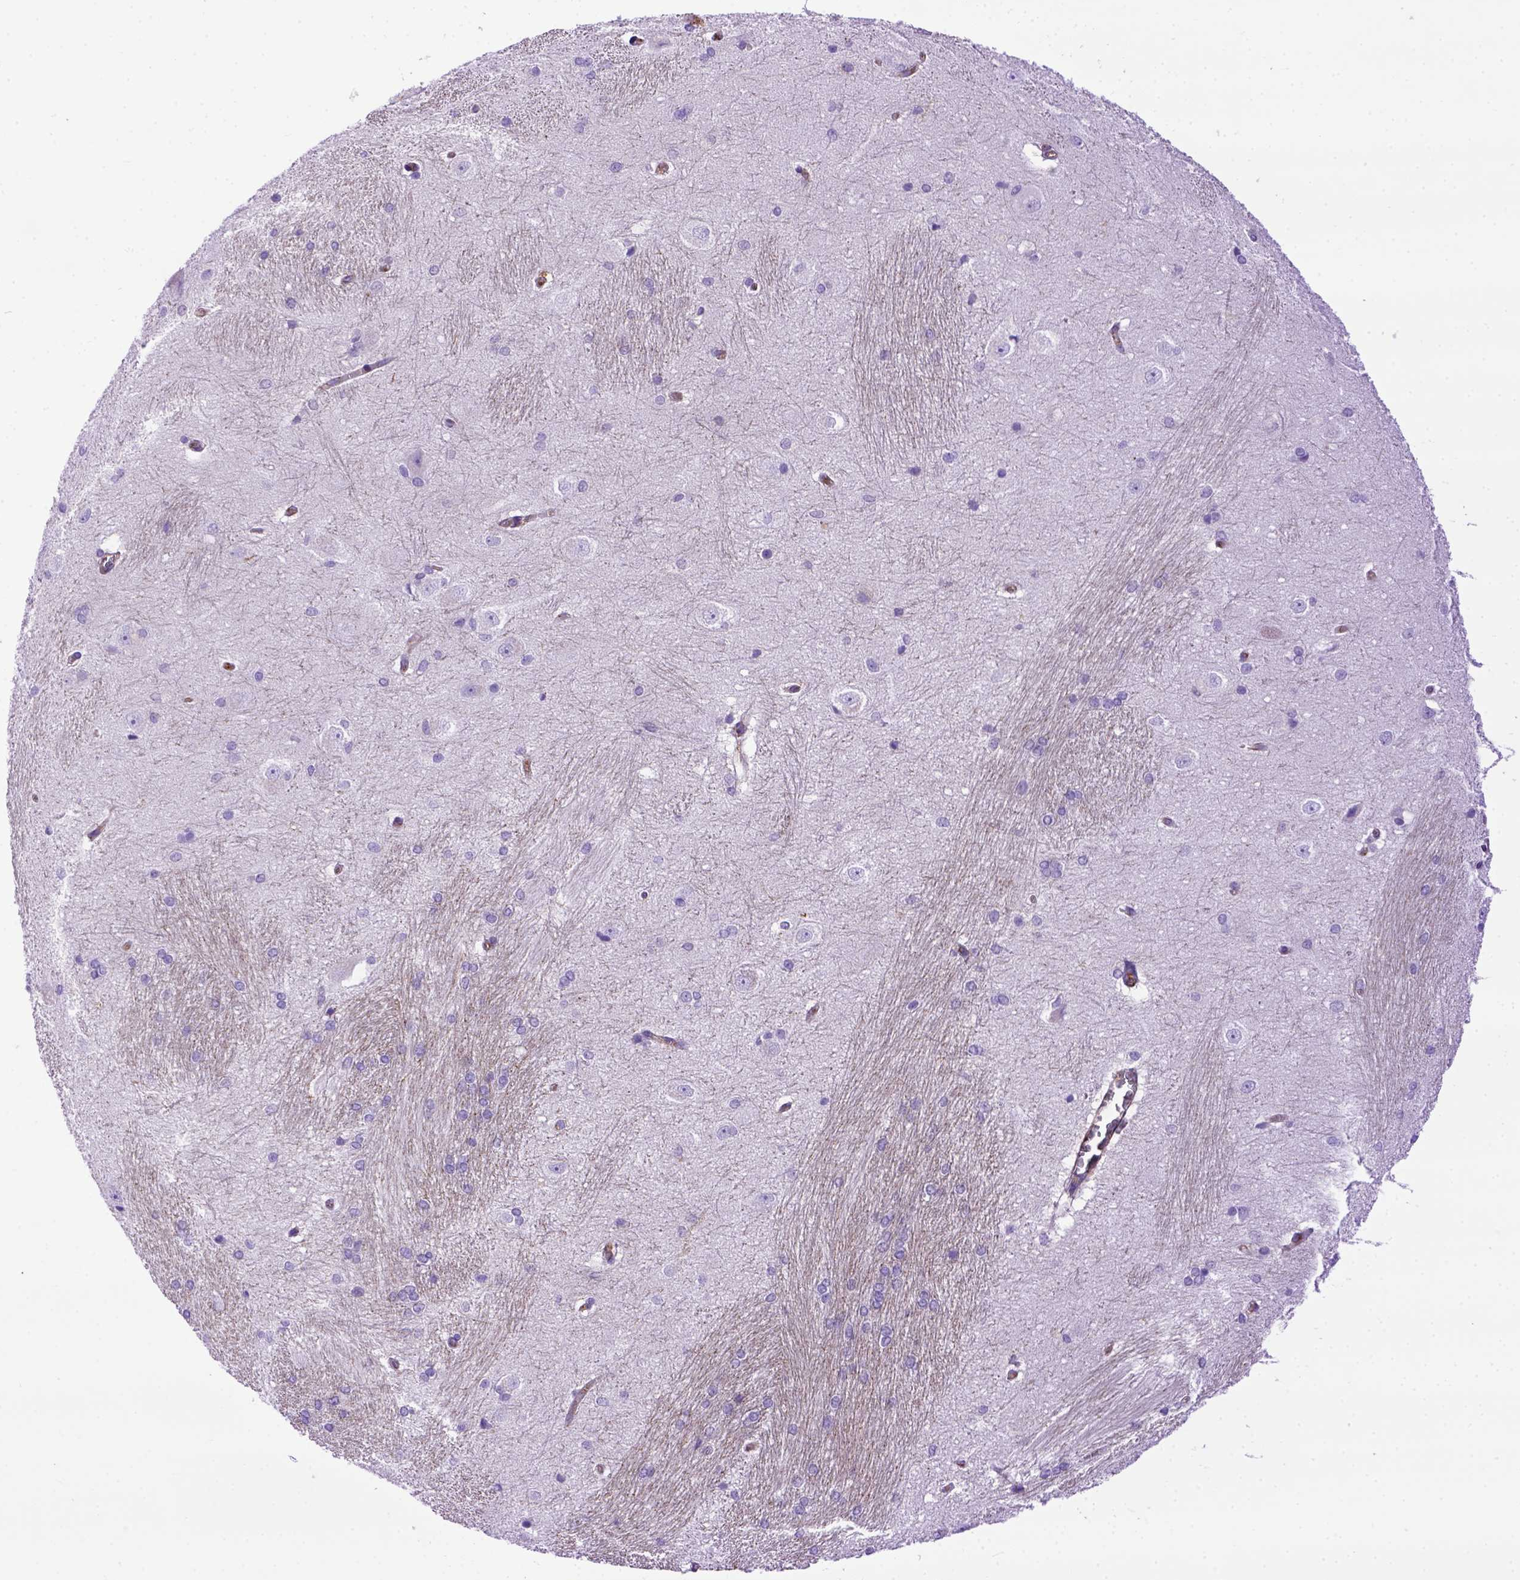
{"staining": {"intensity": "negative", "quantity": "none", "location": "none"}, "tissue": "hippocampus", "cell_type": "Glial cells", "image_type": "normal", "snomed": [{"axis": "morphology", "description": "Normal tissue, NOS"}, {"axis": "topography", "description": "Cerebral cortex"}, {"axis": "topography", "description": "Hippocampus"}], "caption": "An immunohistochemistry (IHC) histopathology image of benign hippocampus is shown. There is no staining in glial cells of hippocampus.", "gene": "MVP", "patient": {"sex": "female", "age": 19}}